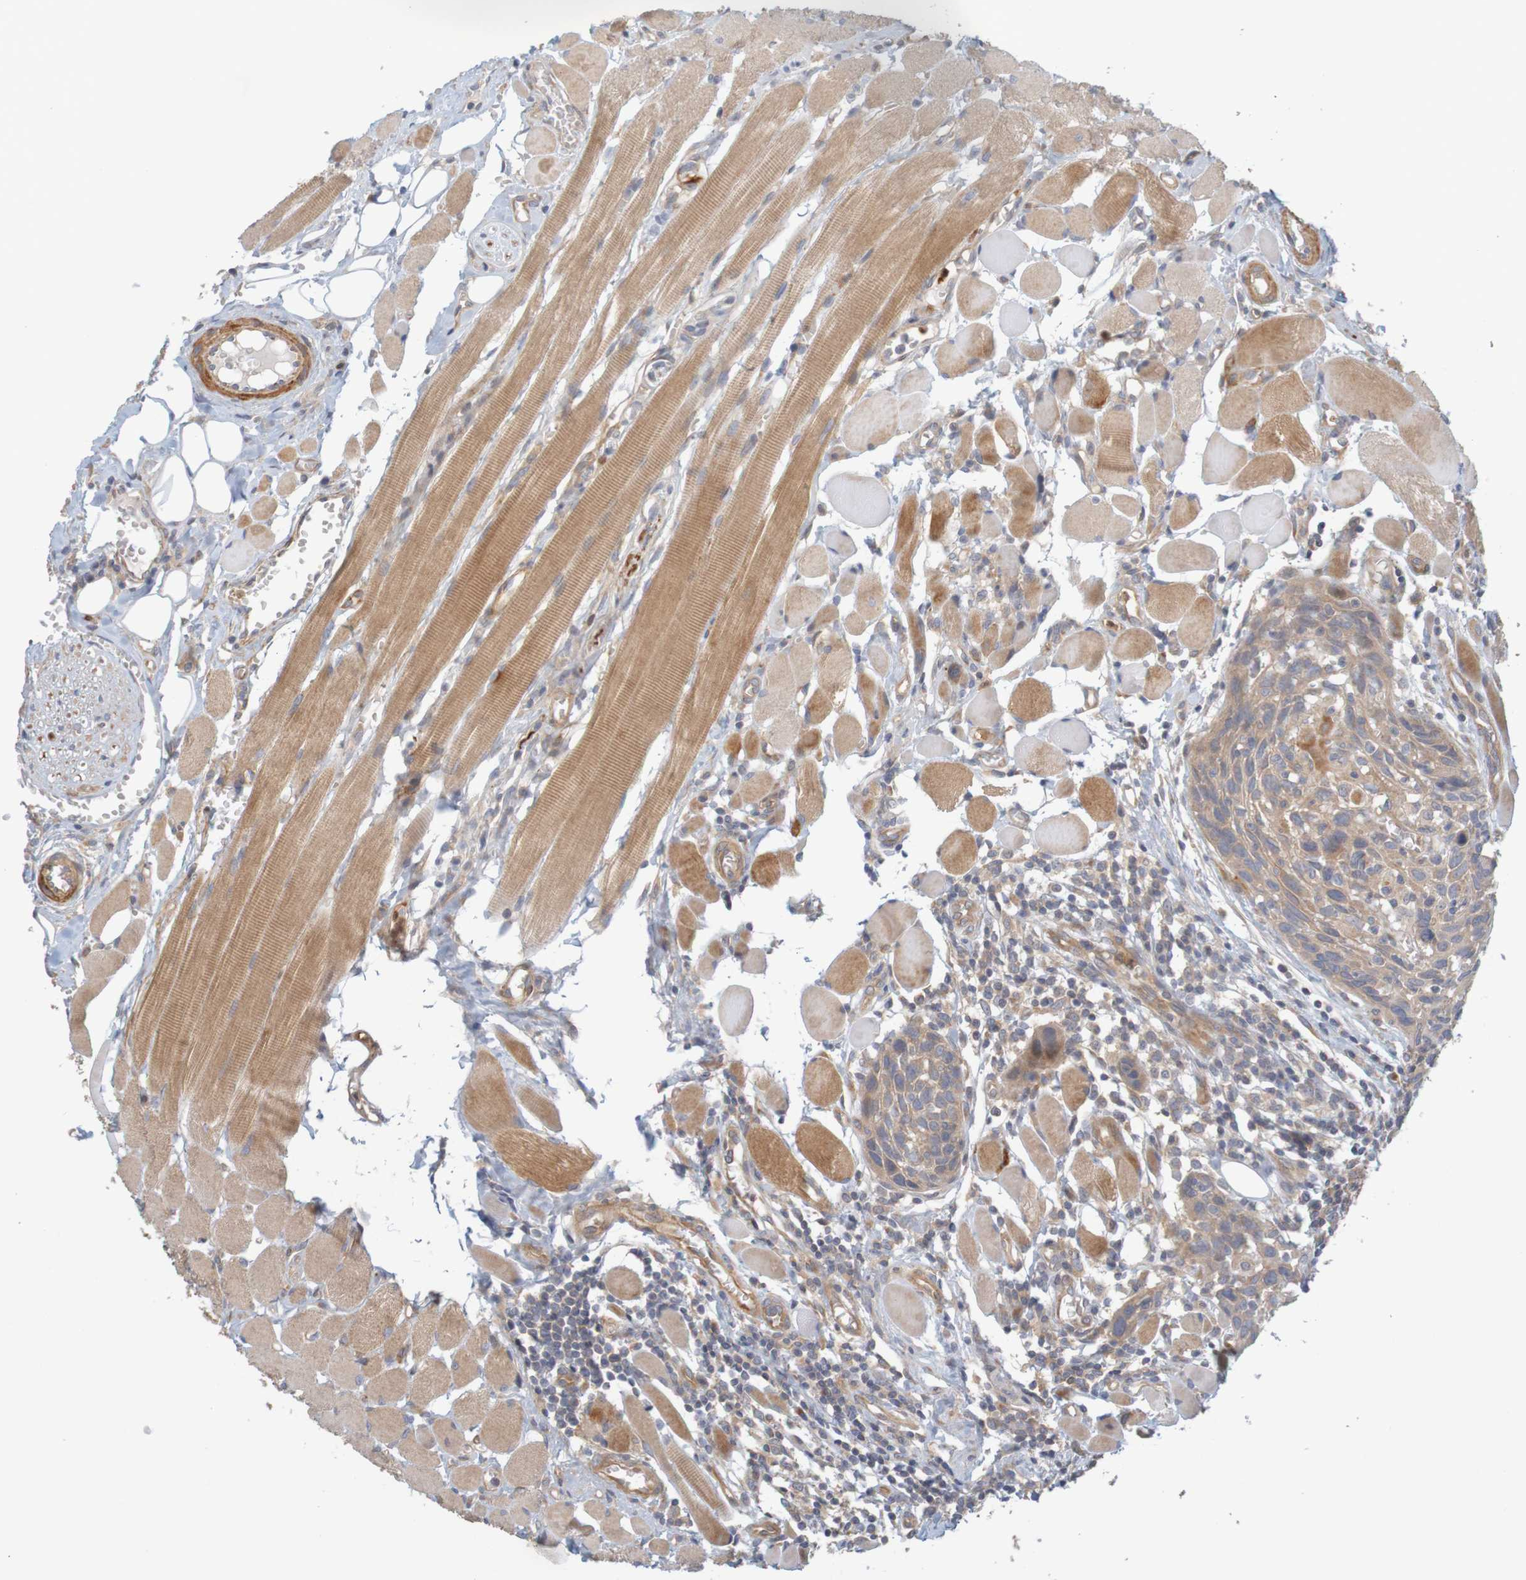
{"staining": {"intensity": "moderate", "quantity": ">75%", "location": "cytoplasmic/membranous"}, "tissue": "head and neck cancer", "cell_type": "Tumor cells", "image_type": "cancer", "snomed": [{"axis": "morphology", "description": "Squamous cell carcinoma, NOS"}, {"axis": "topography", "description": "Oral tissue"}, {"axis": "topography", "description": "Head-Neck"}], "caption": "Human squamous cell carcinoma (head and neck) stained for a protein (brown) demonstrates moderate cytoplasmic/membranous positive staining in approximately >75% of tumor cells.", "gene": "KRT23", "patient": {"sex": "female", "age": 50}}